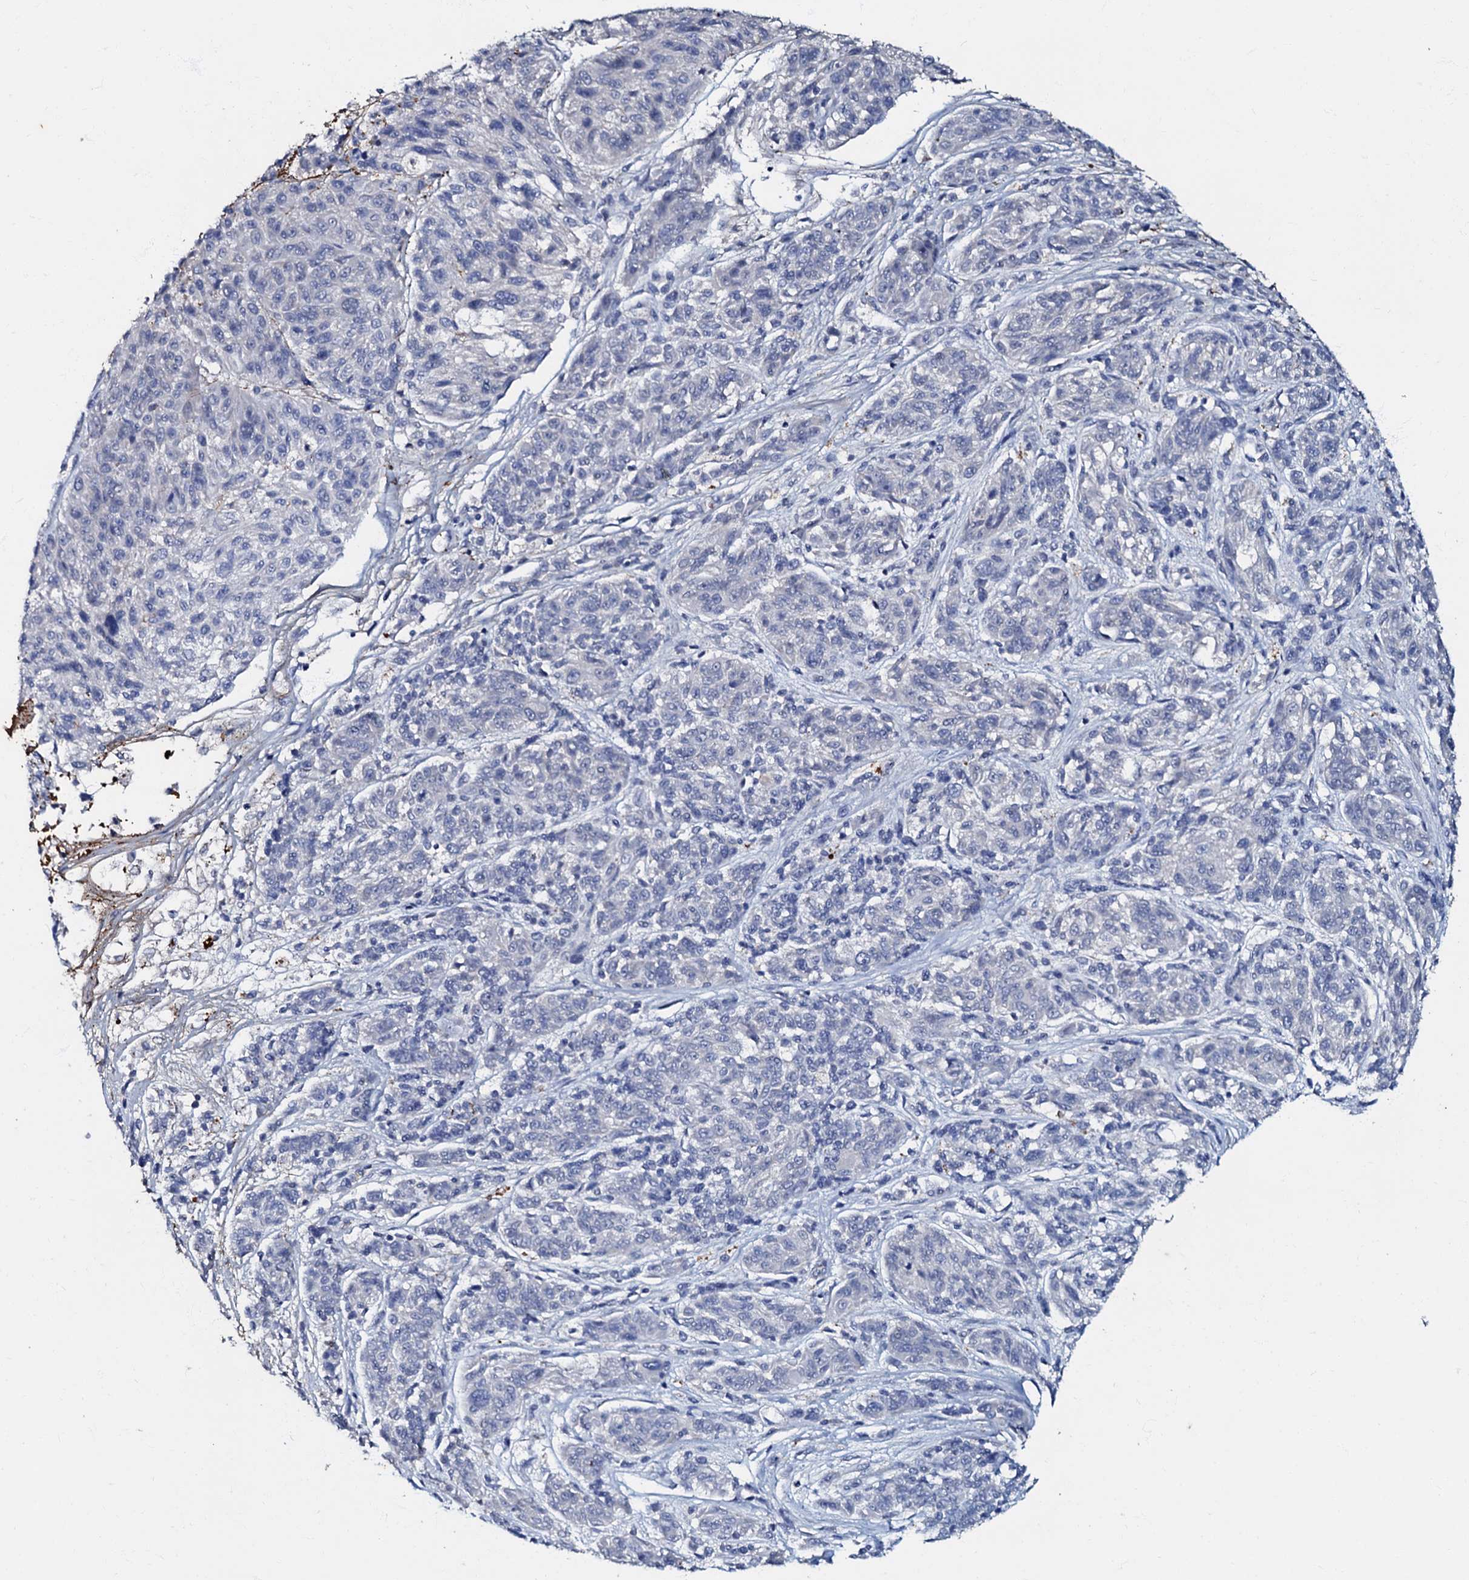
{"staining": {"intensity": "negative", "quantity": "none", "location": "none"}, "tissue": "melanoma", "cell_type": "Tumor cells", "image_type": "cancer", "snomed": [{"axis": "morphology", "description": "Malignant melanoma, NOS"}, {"axis": "topography", "description": "Skin"}], "caption": "There is no significant staining in tumor cells of melanoma. The staining is performed using DAB (3,3'-diaminobenzidine) brown chromogen with nuclei counter-stained in using hematoxylin.", "gene": "MANSC4", "patient": {"sex": "male", "age": 53}}